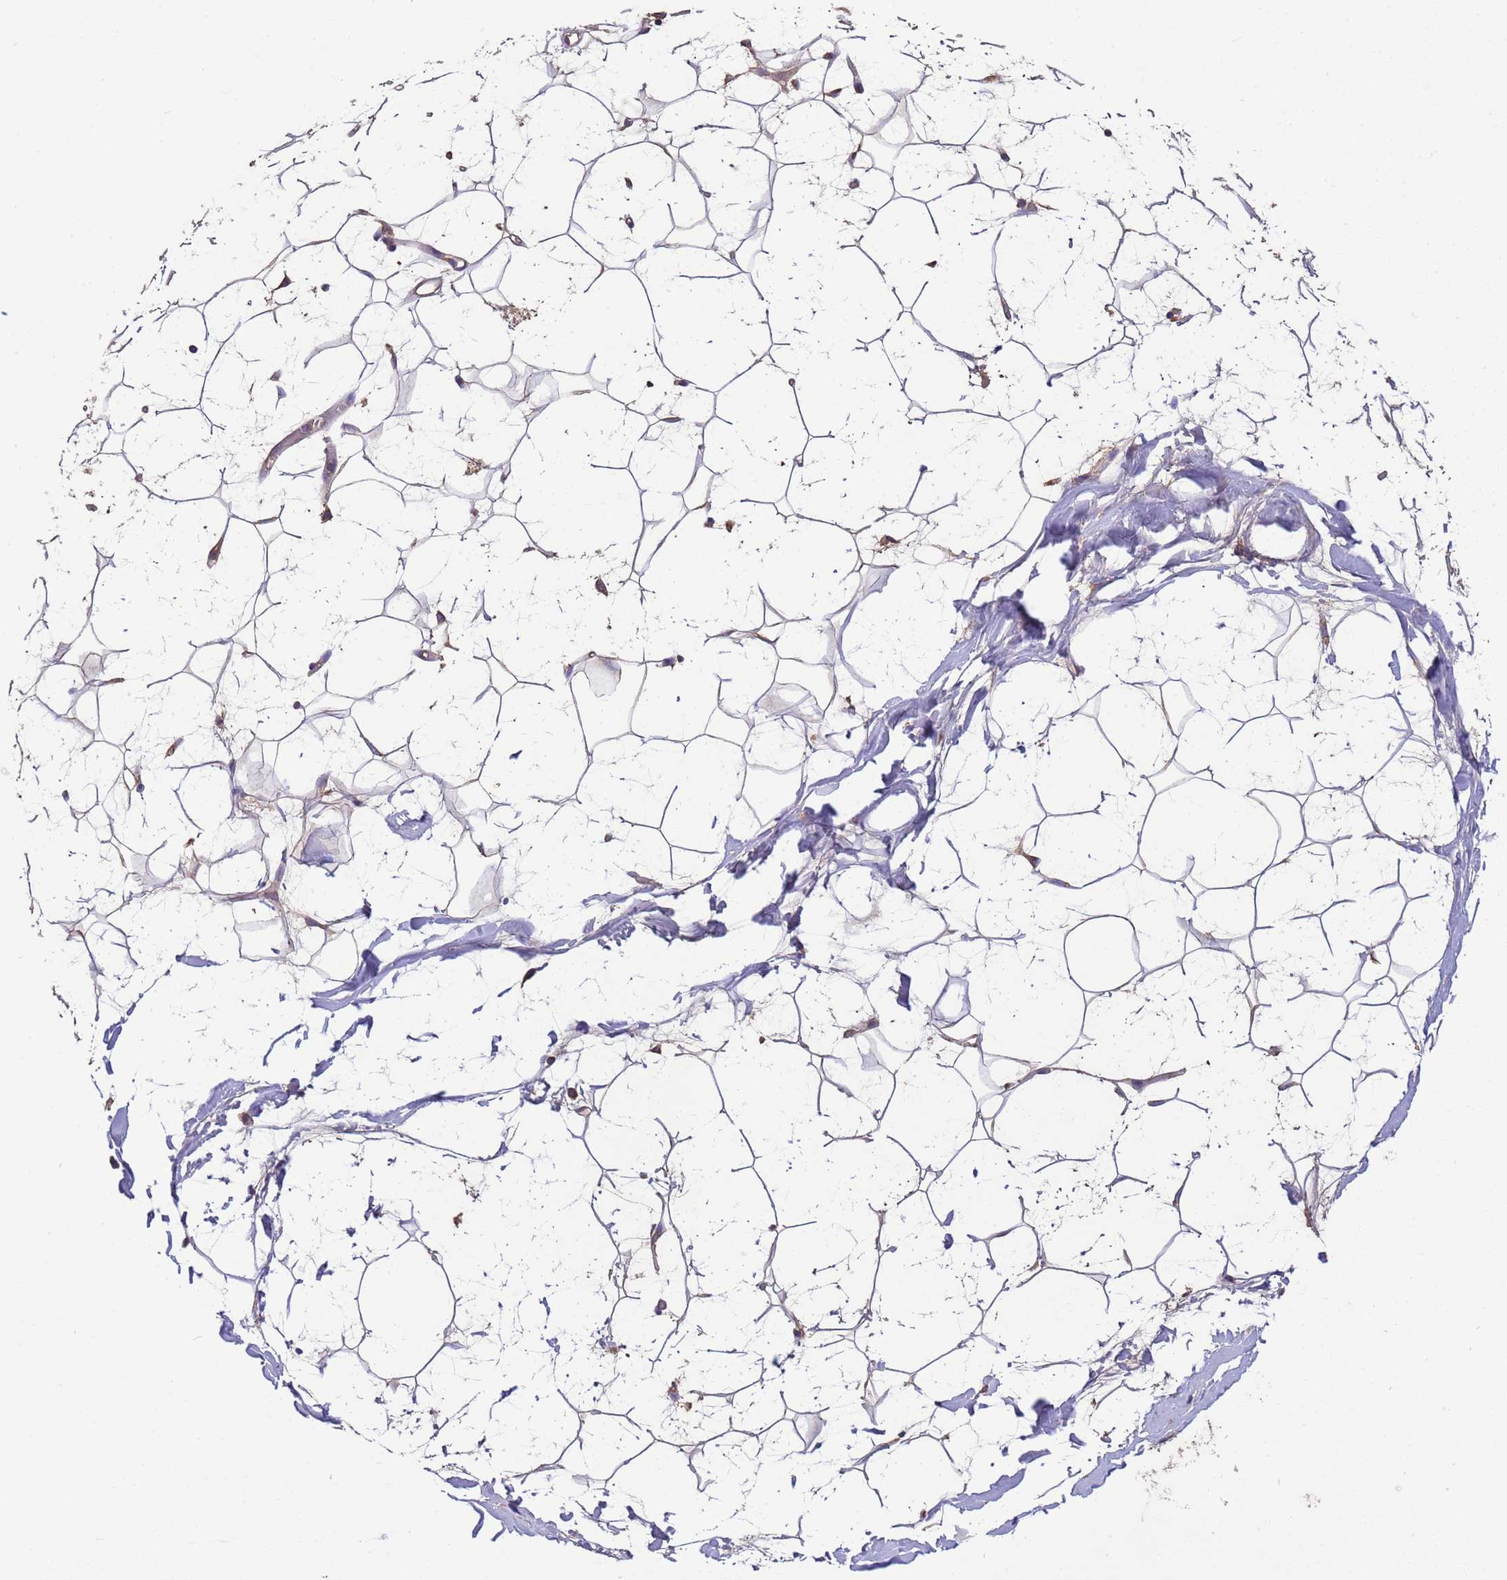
{"staining": {"intensity": "weak", "quantity": "25%-75%", "location": "cytoplasmic/membranous"}, "tissue": "adipose tissue", "cell_type": "Adipocytes", "image_type": "normal", "snomed": [{"axis": "morphology", "description": "Normal tissue, NOS"}, {"axis": "topography", "description": "Breast"}], "caption": "The micrograph shows a brown stain indicating the presence of a protein in the cytoplasmic/membranous of adipocytes in adipose tissue.", "gene": "EEF1AKMT1", "patient": {"sex": "female", "age": 26}}